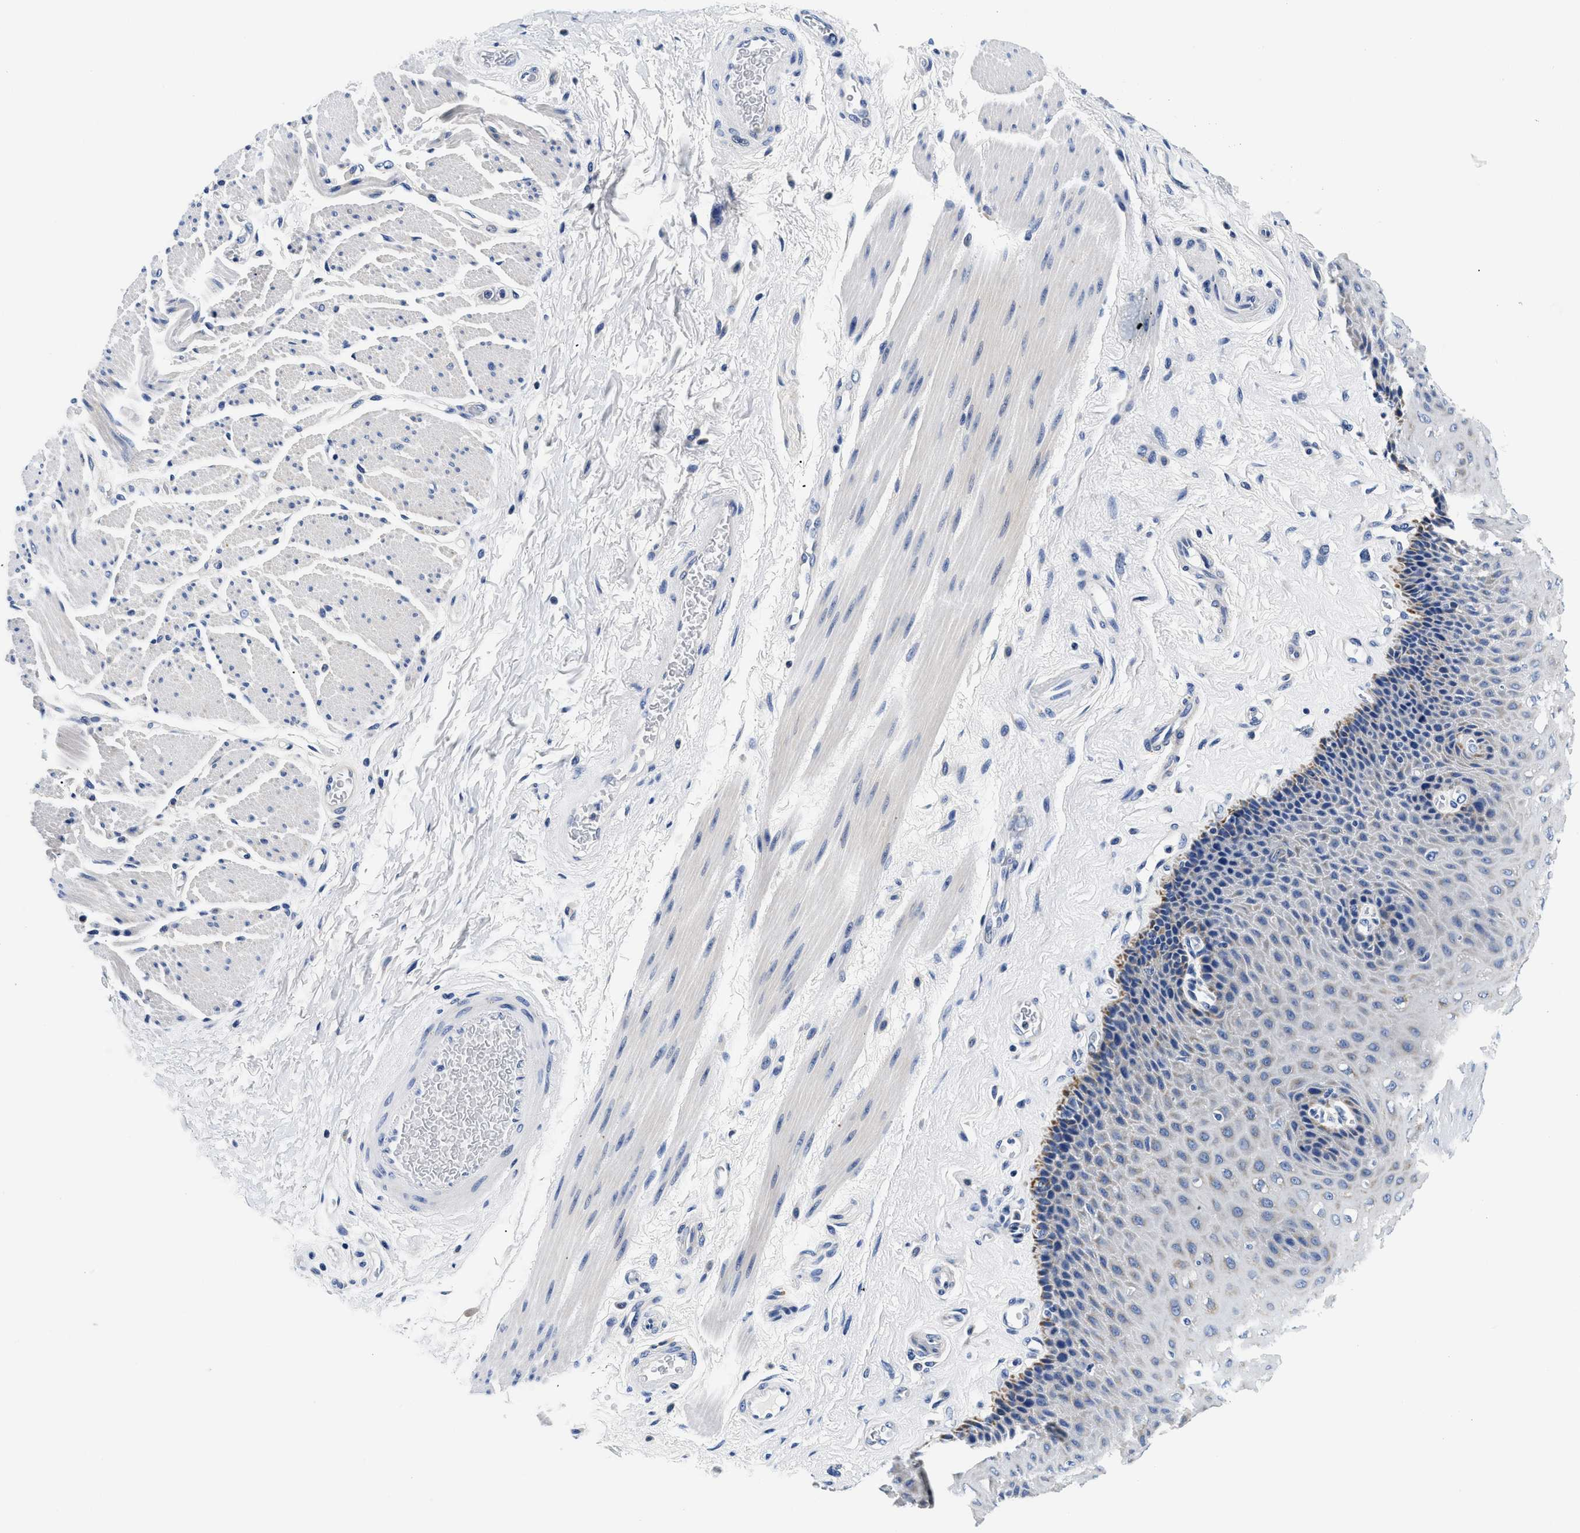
{"staining": {"intensity": "negative", "quantity": "none", "location": "none"}, "tissue": "esophagus", "cell_type": "Squamous epithelial cells", "image_type": "normal", "snomed": [{"axis": "morphology", "description": "Normal tissue, NOS"}, {"axis": "topography", "description": "Esophagus"}], "caption": "This is an immunohistochemistry photomicrograph of normal human esophagus. There is no positivity in squamous epithelial cells.", "gene": "MEA1", "patient": {"sex": "female", "age": 72}}